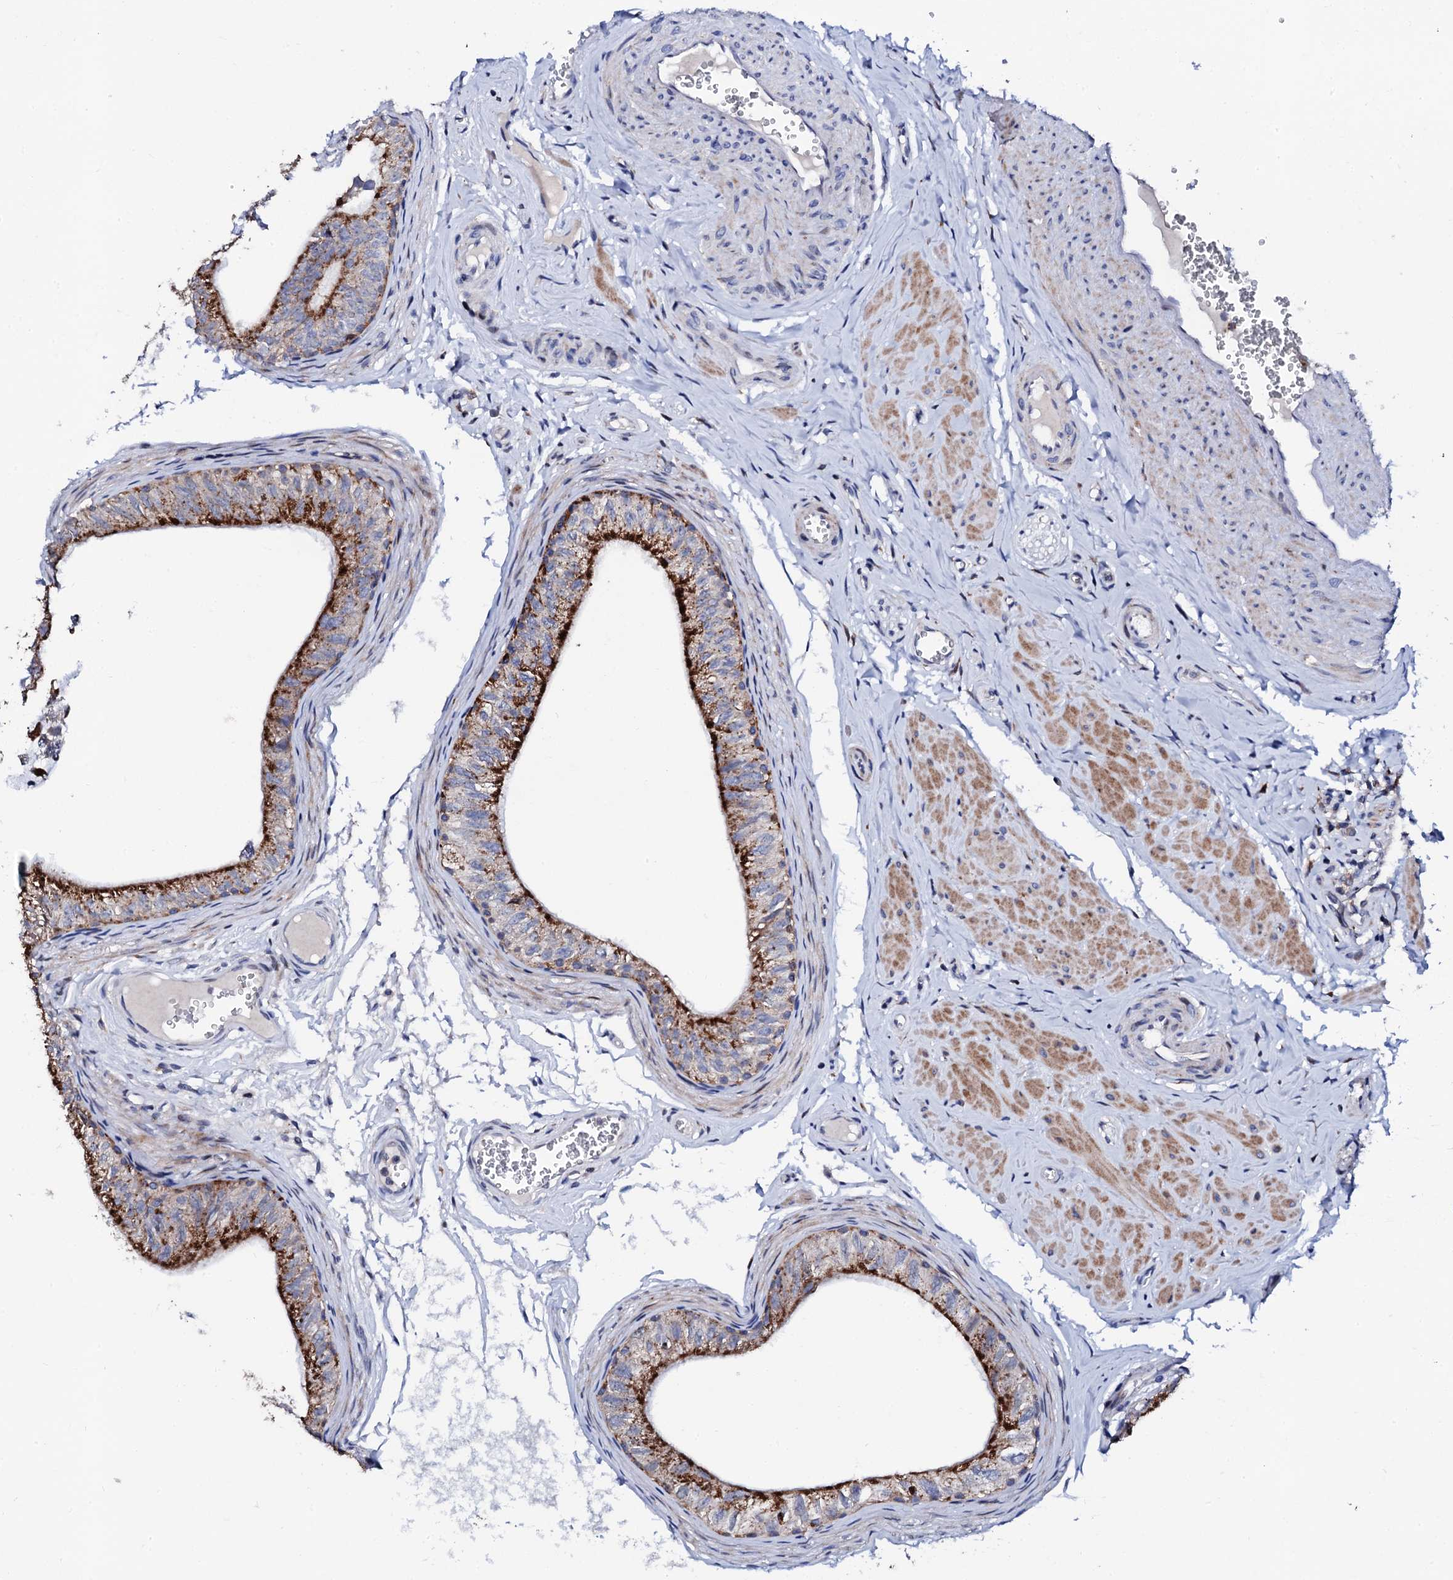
{"staining": {"intensity": "strong", "quantity": ">75%", "location": "cytoplasmic/membranous"}, "tissue": "epididymis", "cell_type": "Glandular cells", "image_type": "normal", "snomed": [{"axis": "morphology", "description": "Normal tissue, NOS"}, {"axis": "topography", "description": "Epididymis"}], "caption": "Immunohistochemical staining of benign human epididymis reveals >75% levels of strong cytoplasmic/membranous protein positivity in about >75% of glandular cells. Nuclei are stained in blue.", "gene": "TCIRG1", "patient": {"sex": "male", "age": 42}}